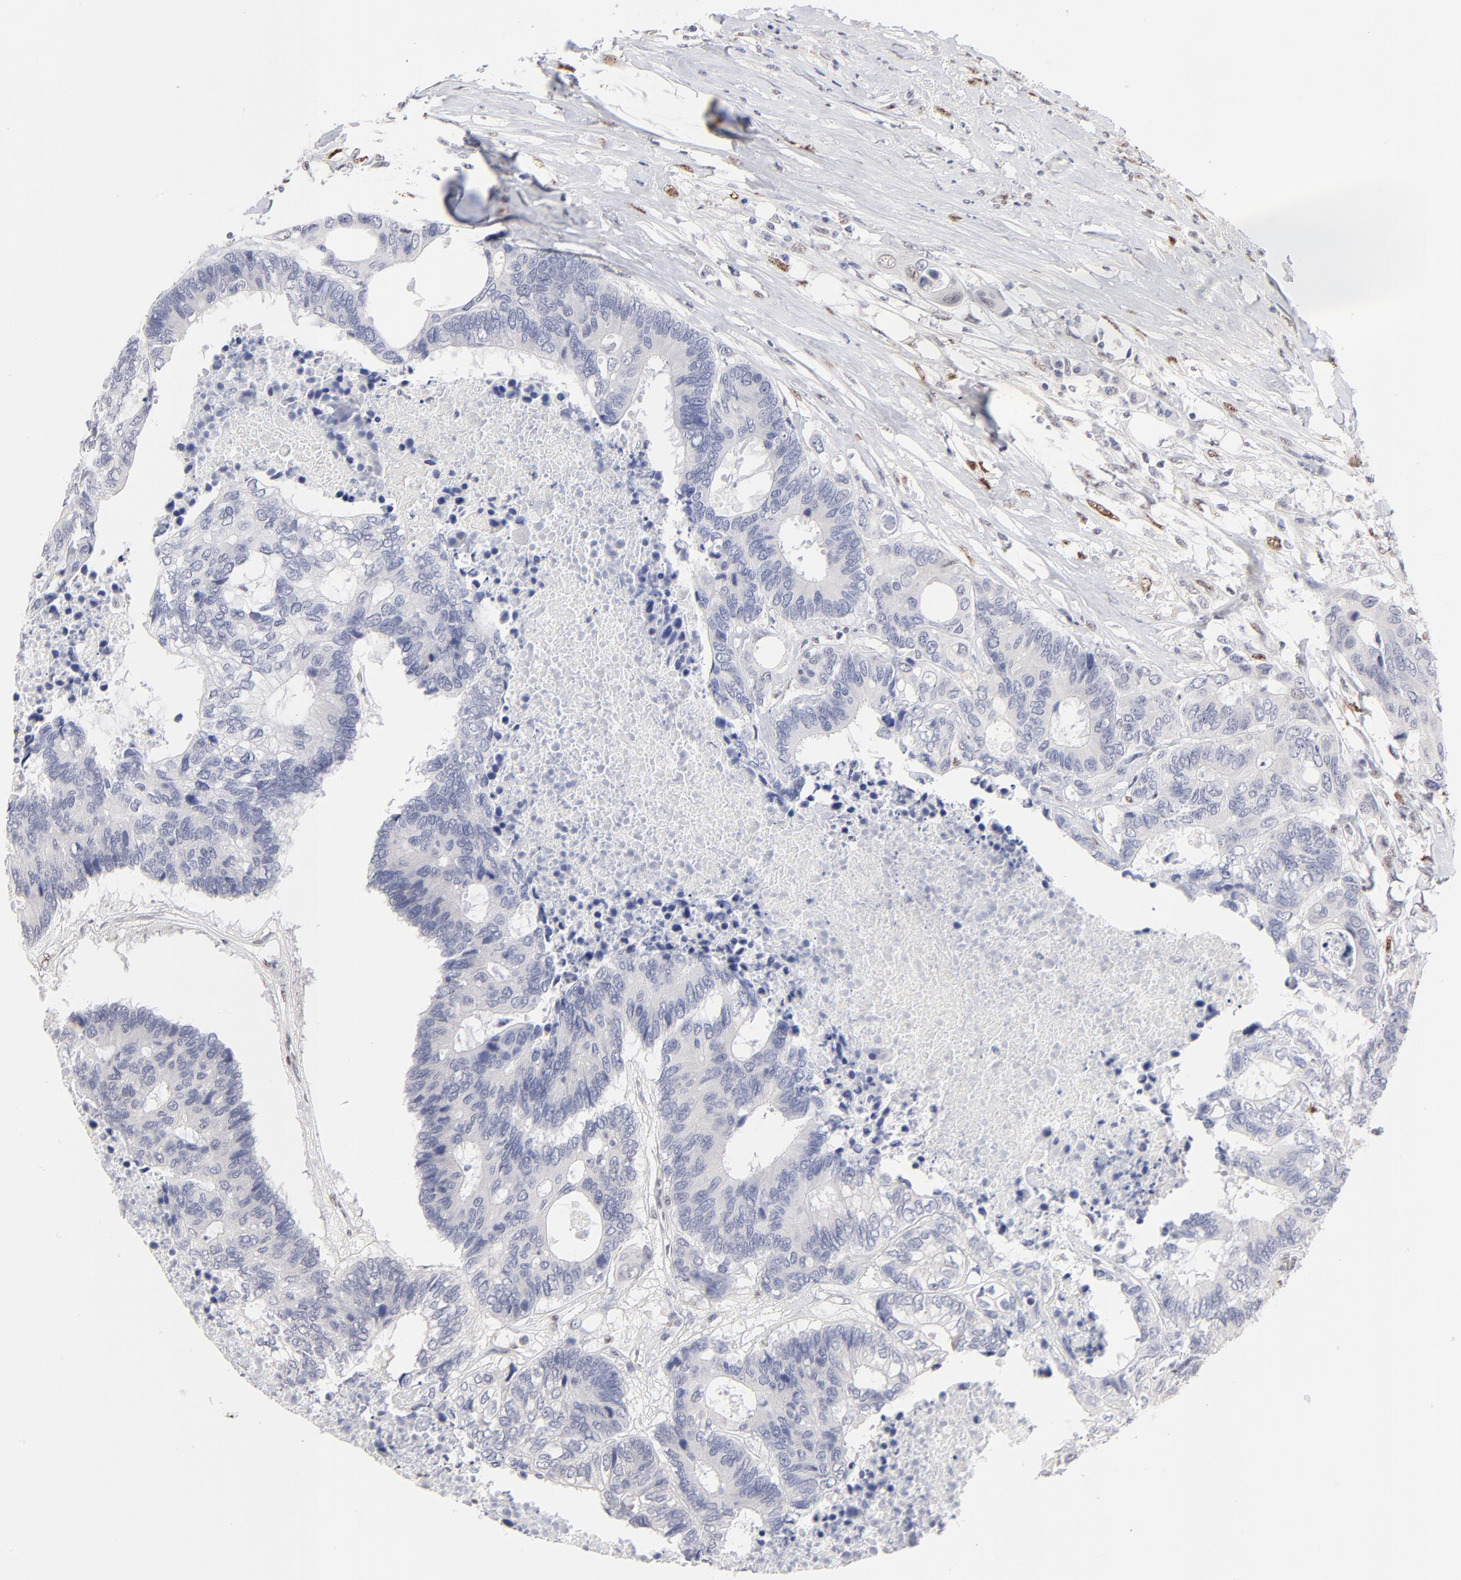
{"staining": {"intensity": "negative", "quantity": "none", "location": "none"}, "tissue": "colorectal cancer", "cell_type": "Tumor cells", "image_type": "cancer", "snomed": [{"axis": "morphology", "description": "Adenocarcinoma, NOS"}, {"axis": "topography", "description": "Rectum"}], "caption": "IHC micrograph of human colorectal cancer stained for a protein (brown), which reveals no expression in tumor cells. The staining was performed using DAB (3,3'-diaminobenzidine) to visualize the protein expression in brown, while the nuclei were stained in blue with hematoxylin (Magnification: 20x).", "gene": "STAT3", "patient": {"sex": "male", "age": 55}}